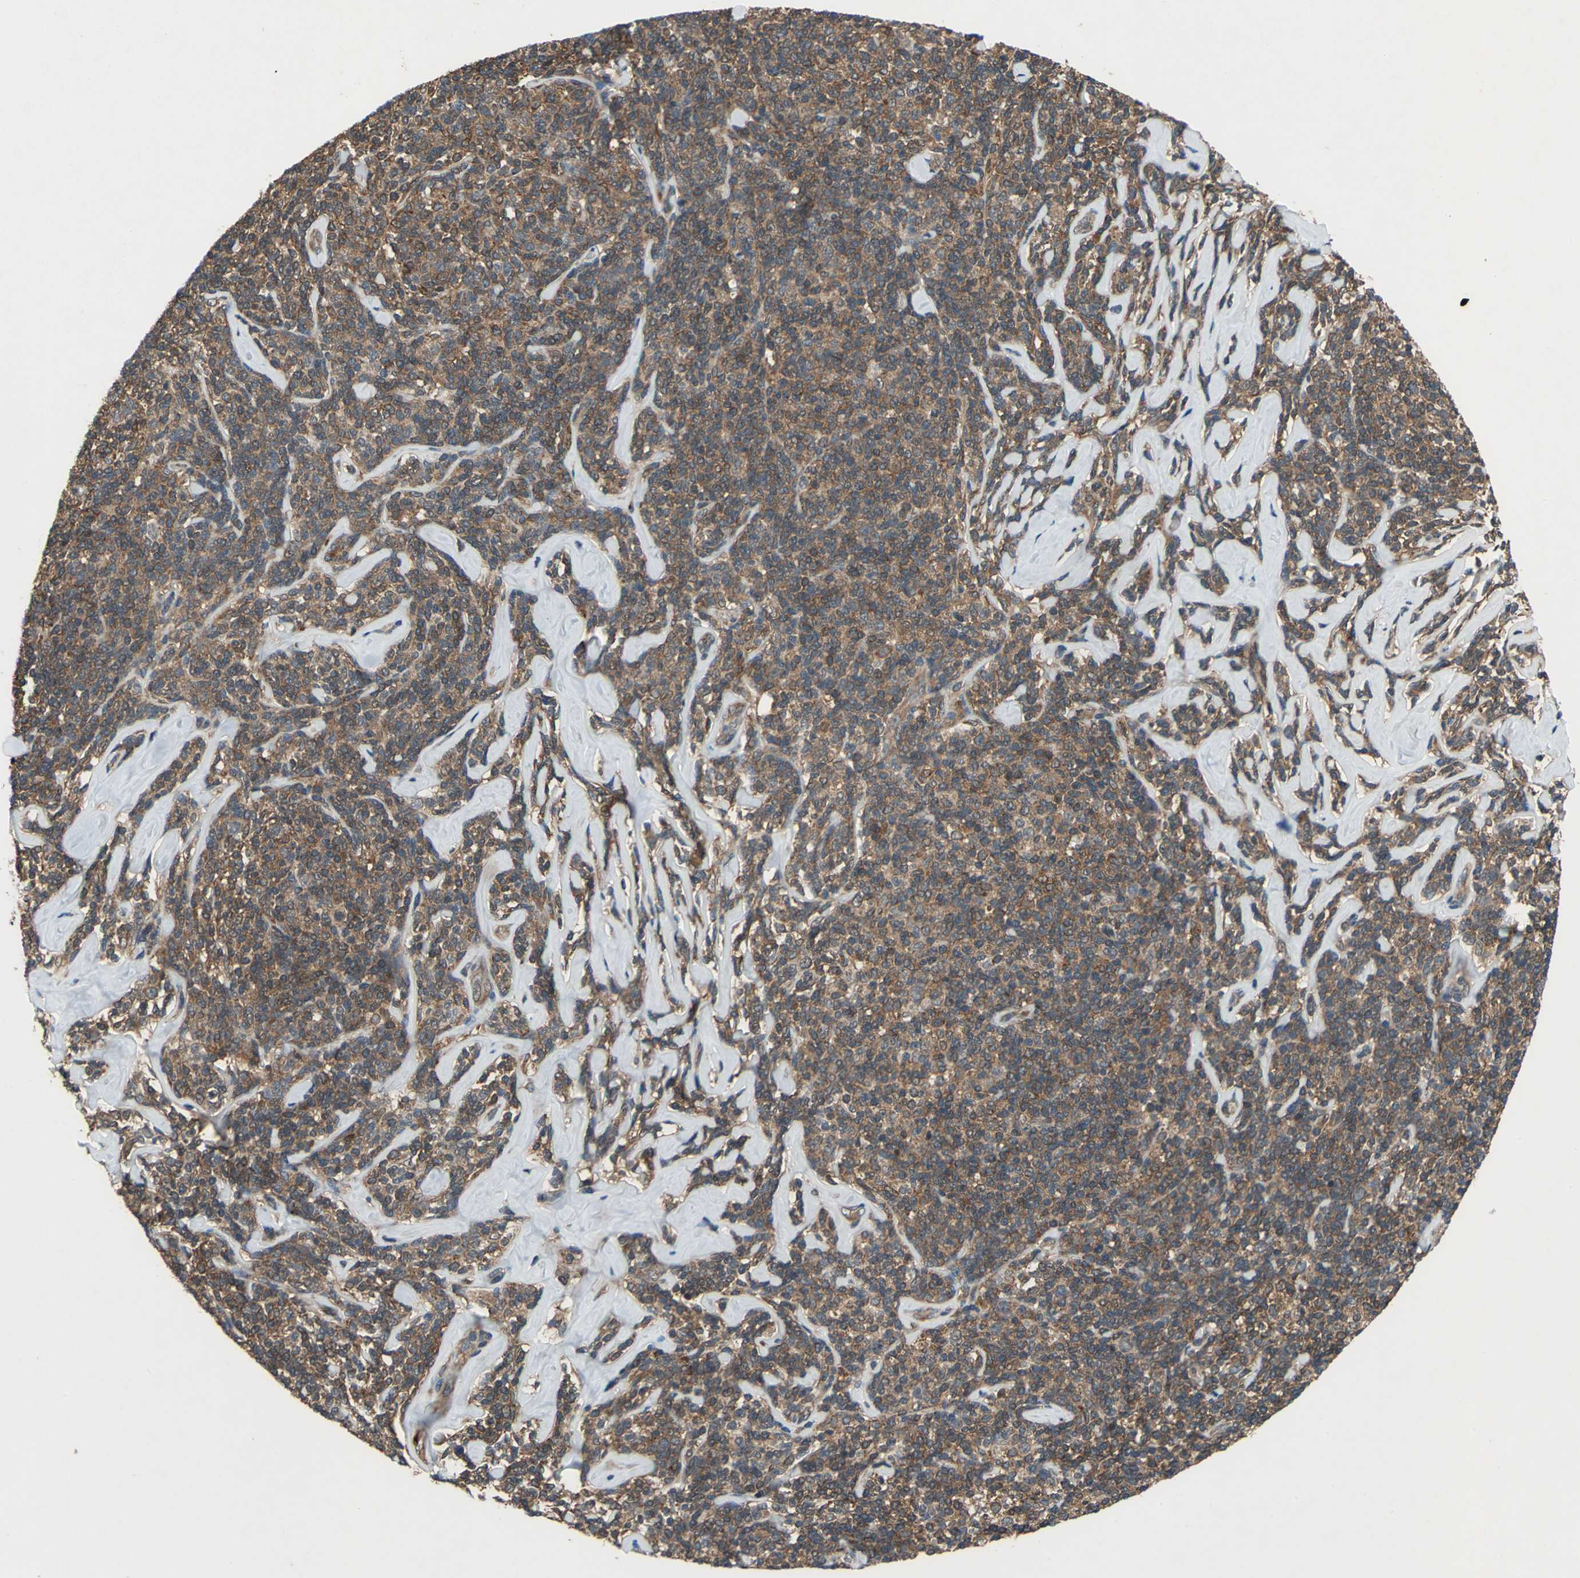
{"staining": {"intensity": "moderate", "quantity": ">75%", "location": "cytoplasmic/membranous"}, "tissue": "lymphoma", "cell_type": "Tumor cells", "image_type": "cancer", "snomed": [{"axis": "morphology", "description": "Malignant lymphoma, non-Hodgkin's type, Low grade"}, {"axis": "topography", "description": "Lymph node"}], "caption": "A brown stain labels moderate cytoplasmic/membranous expression of a protein in lymphoma tumor cells.", "gene": "NFKBIE", "patient": {"sex": "female", "age": 56}}